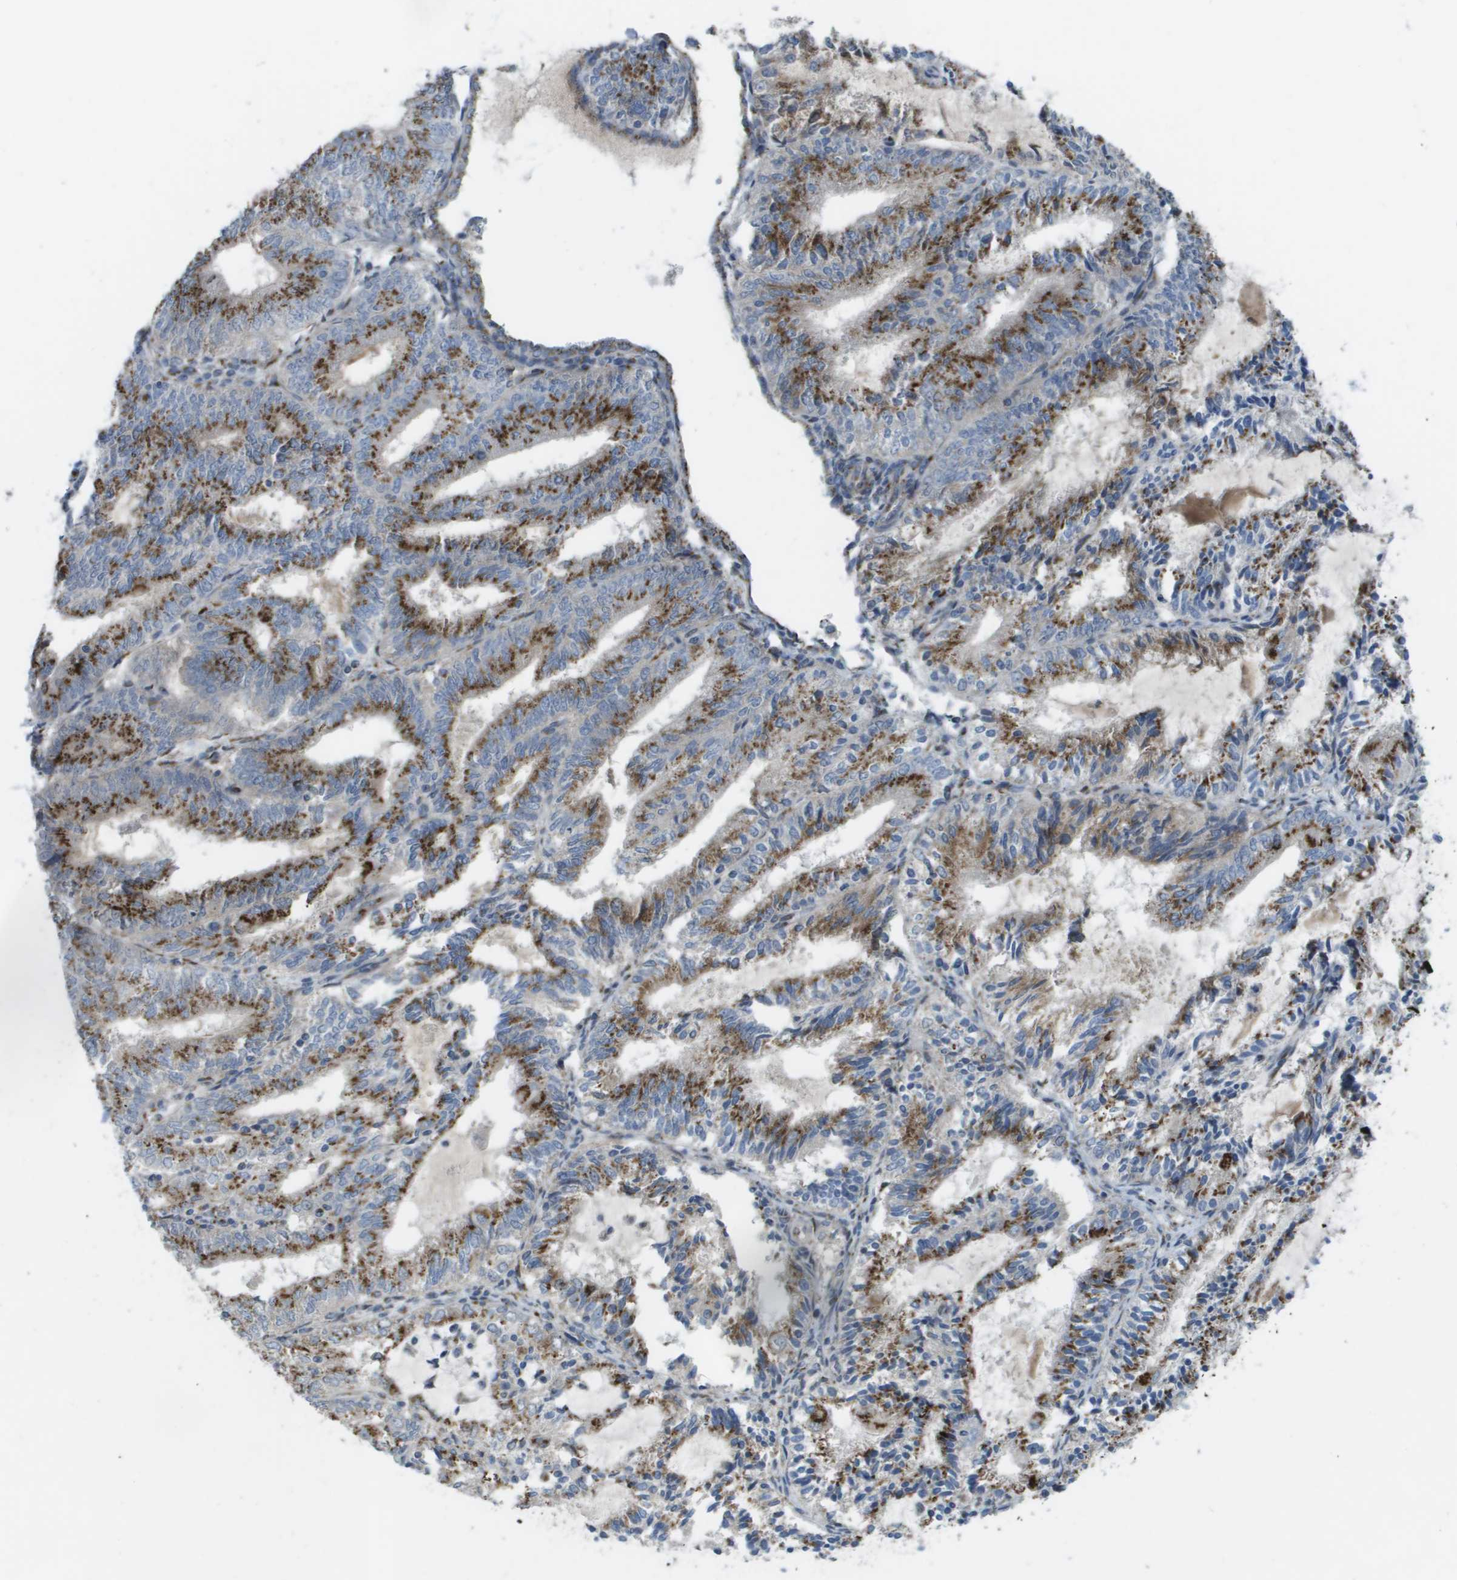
{"staining": {"intensity": "moderate", "quantity": ">75%", "location": "cytoplasmic/membranous"}, "tissue": "endometrial cancer", "cell_type": "Tumor cells", "image_type": "cancer", "snomed": [{"axis": "morphology", "description": "Adenocarcinoma, NOS"}, {"axis": "topography", "description": "Endometrium"}], "caption": "An immunohistochemistry image of neoplastic tissue is shown. Protein staining in brown highlights moderate cytoplasmic/membranous positivity in endometrial adenocarcinoma within tumor cells.", "gene": "QSOX2", "patient": {"sex": "female", "age": 81}}